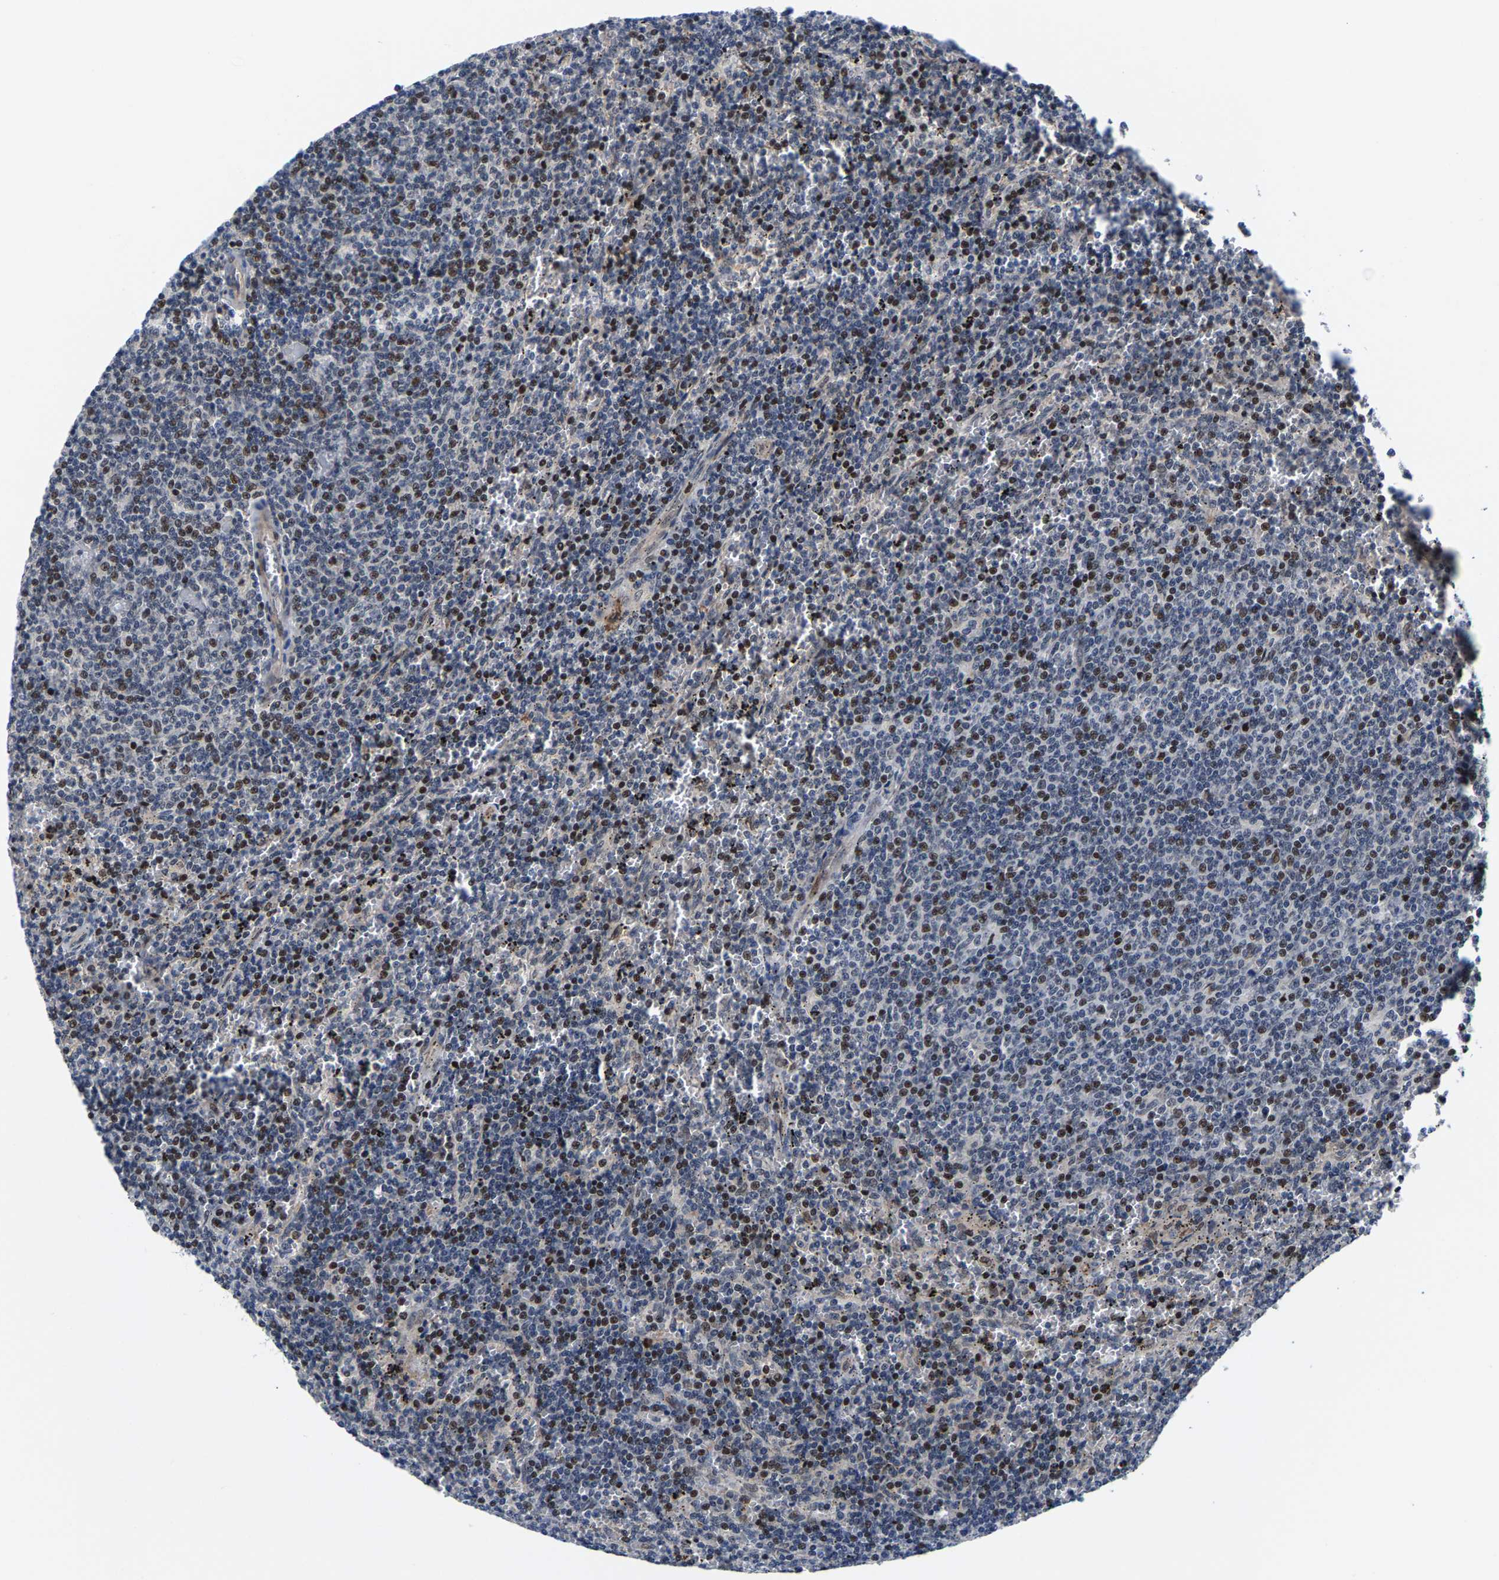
{"staining": {"intensity": "moderate", "quantity": "25%-75%", "location": "nuclear"}, "tissue": "lymphoma", "cell_type": "Tumor cells", "image_type": "cancer", "snomed": [{"axis": "morphology", "description": "Malignant lymphoma, non-Hodgkin's type, Low grade"}, {"axis": "topography", "description": "Spleen"}], "caption": "Immunohistochemical staining of low-grade malignant lymphoma, non-Hodgkin's type shows medium levels of moderate nuclear expression in about 25%-75% of tumor cells. (Brightfield microscopy of DAB IHC at high magnification).", "gene": "GTPBP10", "patient": {"sex": "female", "age": 50}}